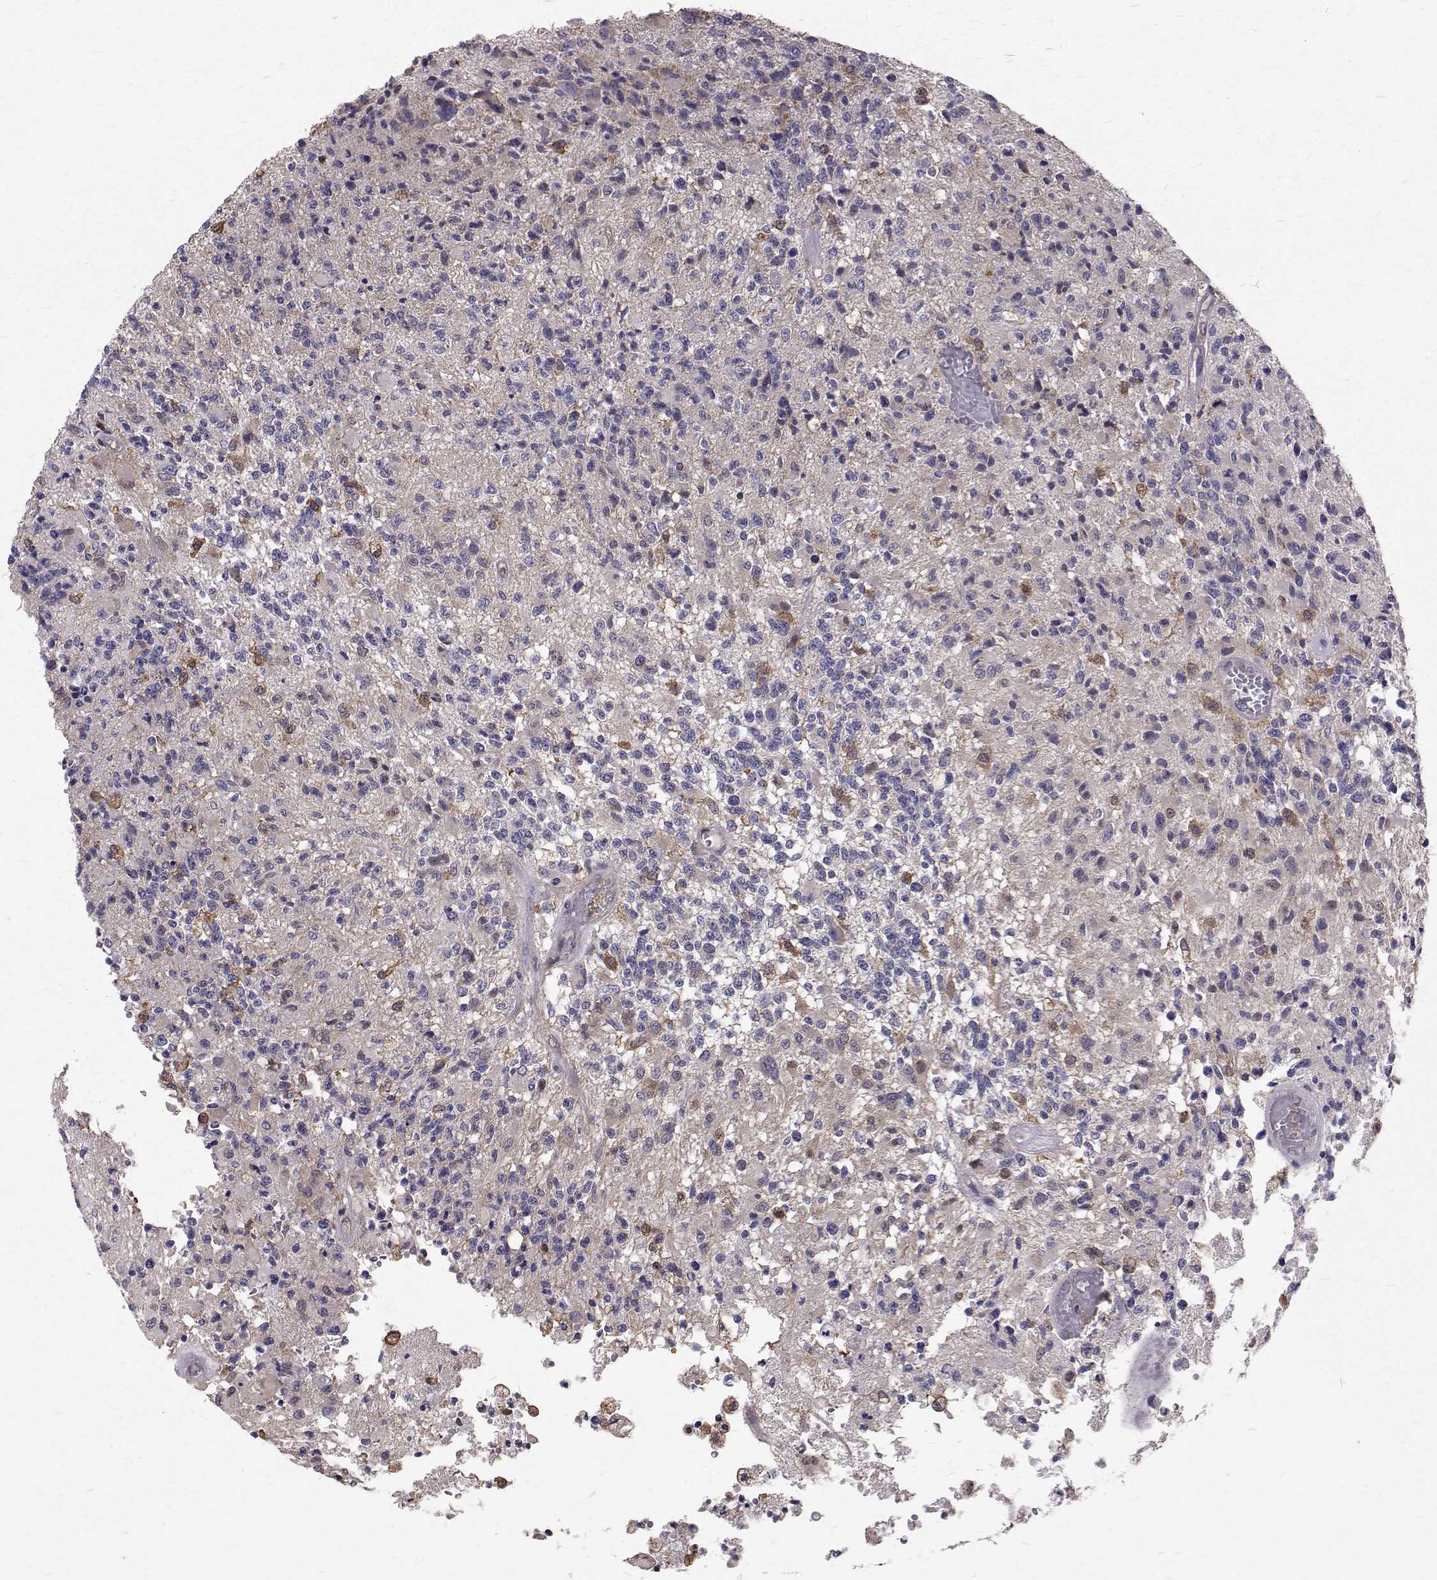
{"staining": {"intensity": "moderate", "quantity": "<25%", "location": "nuclear"}, "tissue": "glioma", "cell_type": "Tumor cells", "image_type": "cancer", "snomed": [{"axis": "morphology", "description": "Glioma, malignant, High grade"}, {"axis": "topography", "description": "Brain"}], "caption": "An IHC image of neoplastic tissue is shown. Protein staining in brown labels moderate nuclear positivity in glioma within tumor cells.", "gene": "CCDC89", "patient": {"sex": "female", "age": 63}}